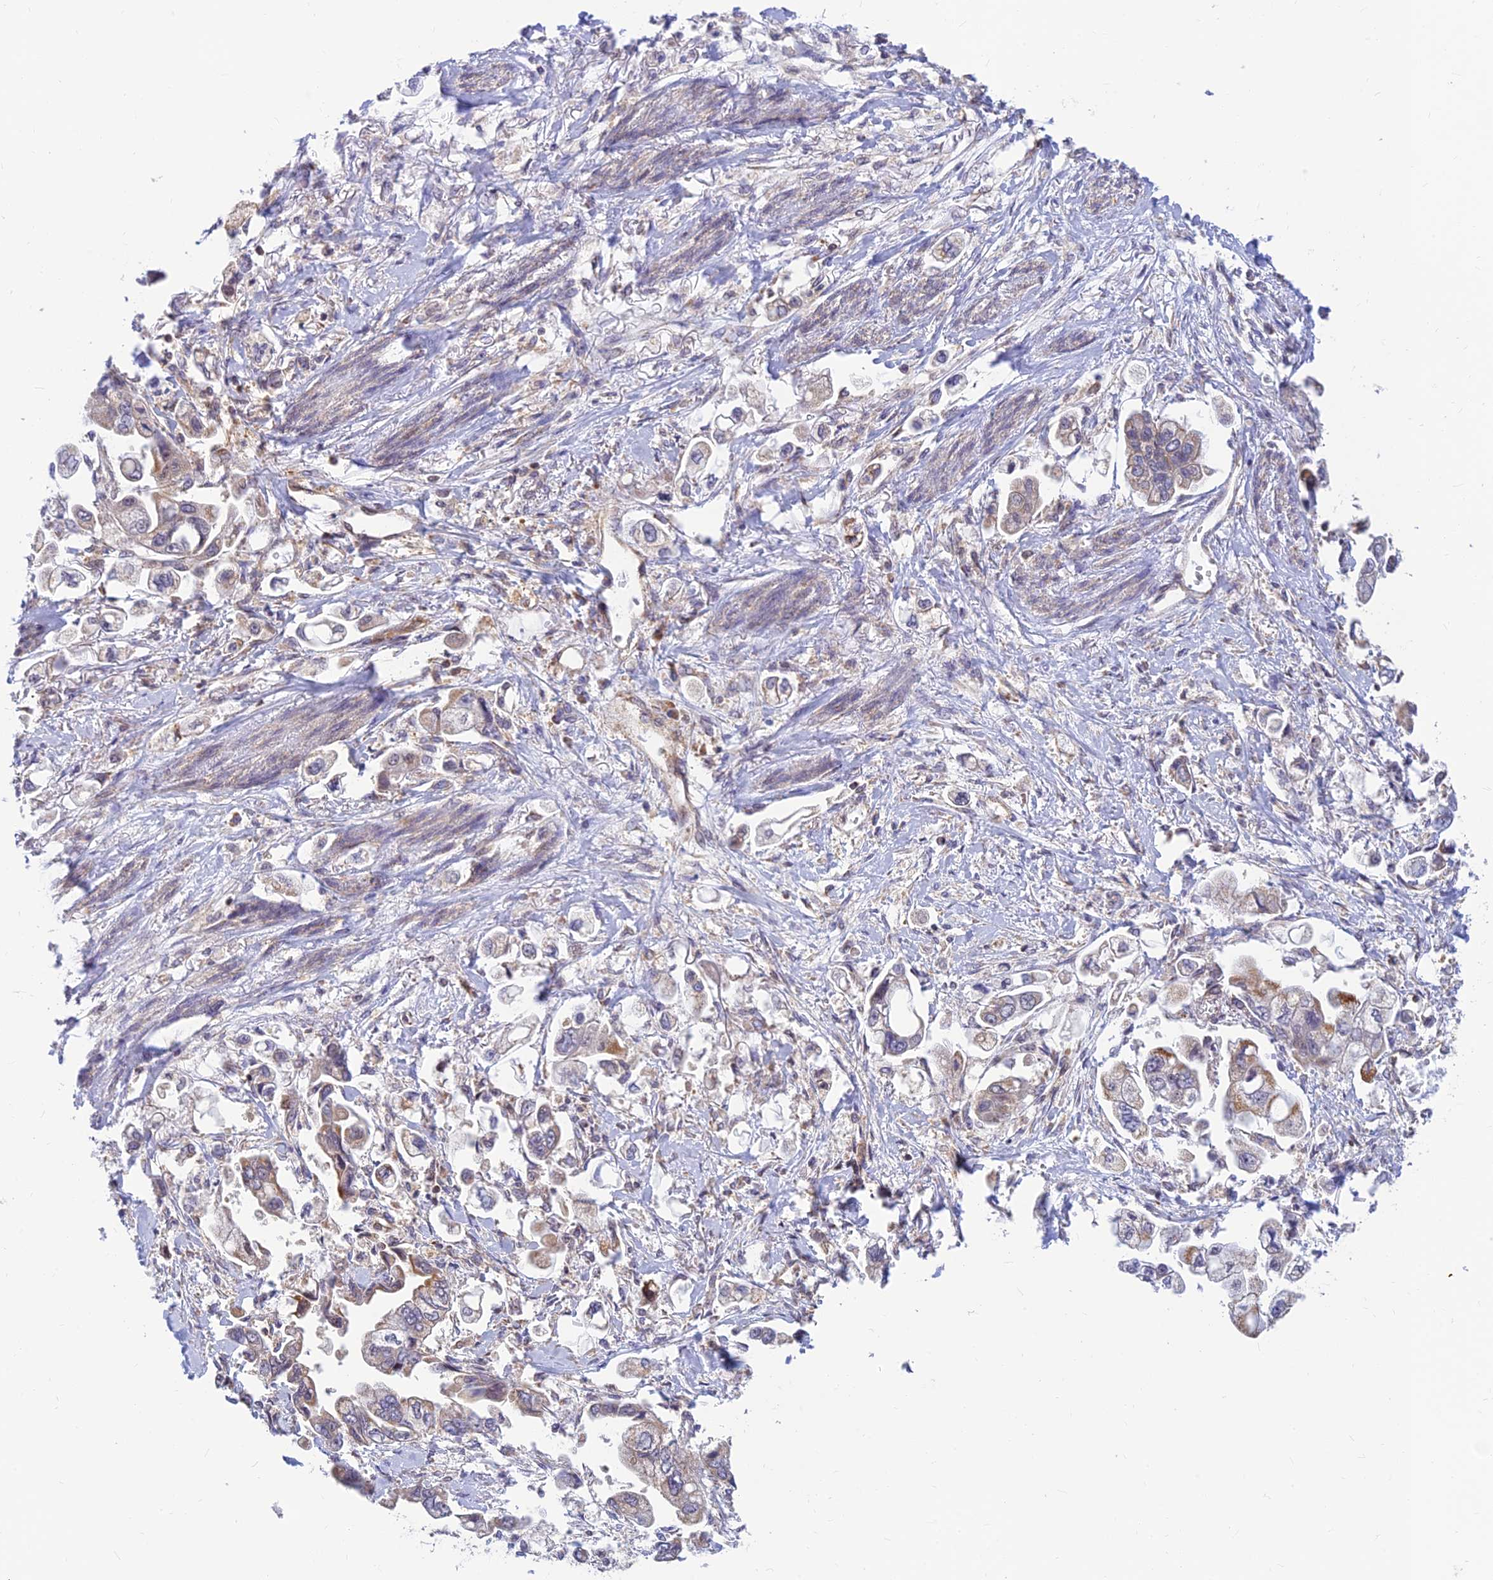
{"staining": {"intensity": "weak", "quantity": "<25%", "location": "cytoplasmic/membranous"}, "tissue": "stomach cancer", "cell_type": "Tumor cells", "image_type": "cancer", "snomed": [{"axis": "morphology", "description": "Adenocarcinoma, NOS"}, {"axis": "topography", "description": "Stomach"}], "caption": "Immunohistochemical staining of human stomach cancer displays no significant expression in tumor cells. (Immunohistochemistry (ihc), brightfield microscopy, high magnification).", "gene": "LYSMD2", "patient": {"sex": "male", "age": 62}}